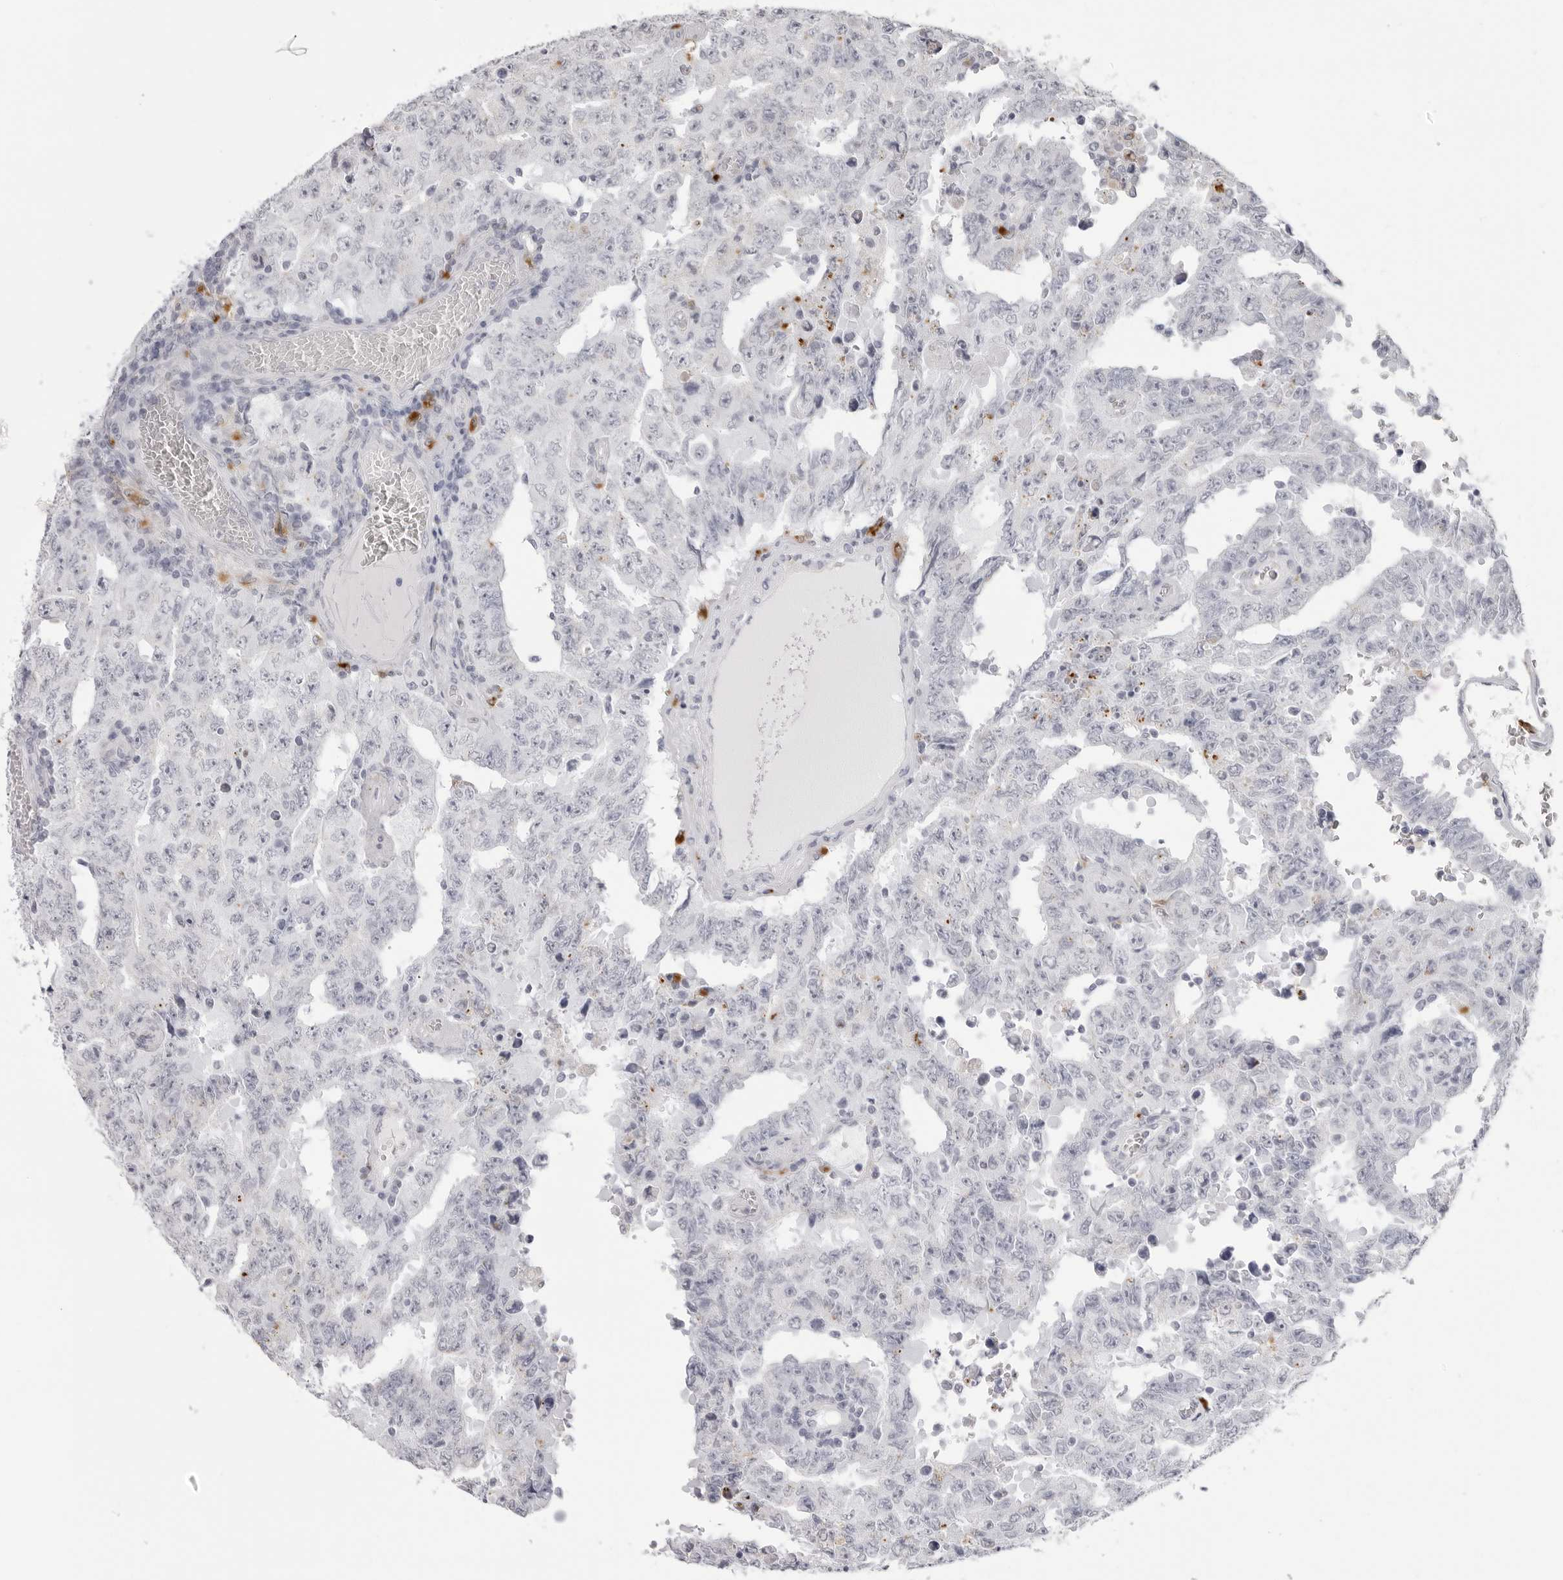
{"staining": {"intensity": "negative", "quantity": "none", "location": "none"}, "tissue": "testis cancer", "cell_type": "Tumor cells", "image_type": "cancer", "snomed": [{"axis": "morphology", "description": "Carcinoma, Embryonal, NOS"}, {"axis": "topography", "description": "Testis"}], "caption": "Immunohistochemistry histopathology image of human testis cancer (embryonal carcinoma) stained for a protein (brown), which reveals no staining in tumor cells. (DAB (3,3'-diaminobenzidine) immunohistochemistry (IHC), high magnification).", "gene": "IL25", "patient": {"sex": "male", "age": 26}}